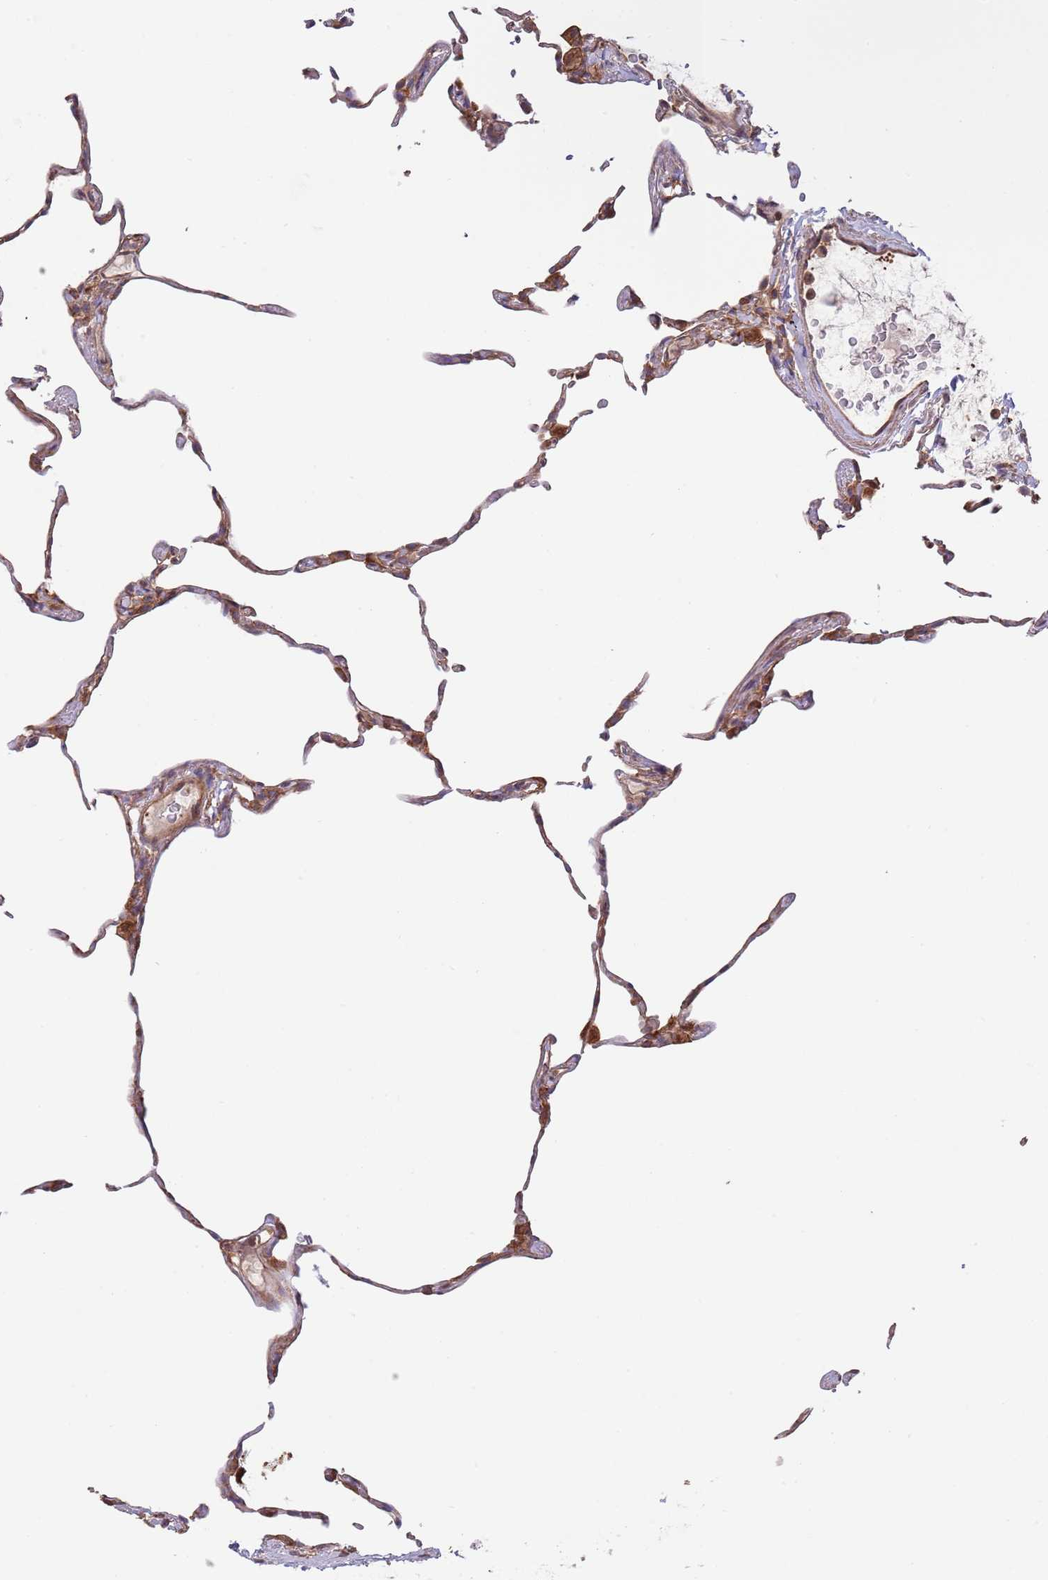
{"staining": {"intensity": "moderate", "quantity": "<25%", "location": "cytoplasmic/membranous"}, "tissue": "lung", "cell_type": "Alveolar cells", "image_type": "normal", "snomed": [{"axis": "morphology", "description": "Normal tissue, NOS"}, {"axis": "topography", "description": "Lung"}], "caption": "IHC (DAB) staining of normal lung exhibits moderate cytoplasmic/membranous protein expression in approximately <25% of alveolar cells.", "gene": "RNF19B", "patient": {"sex": "female", "age": 57}}